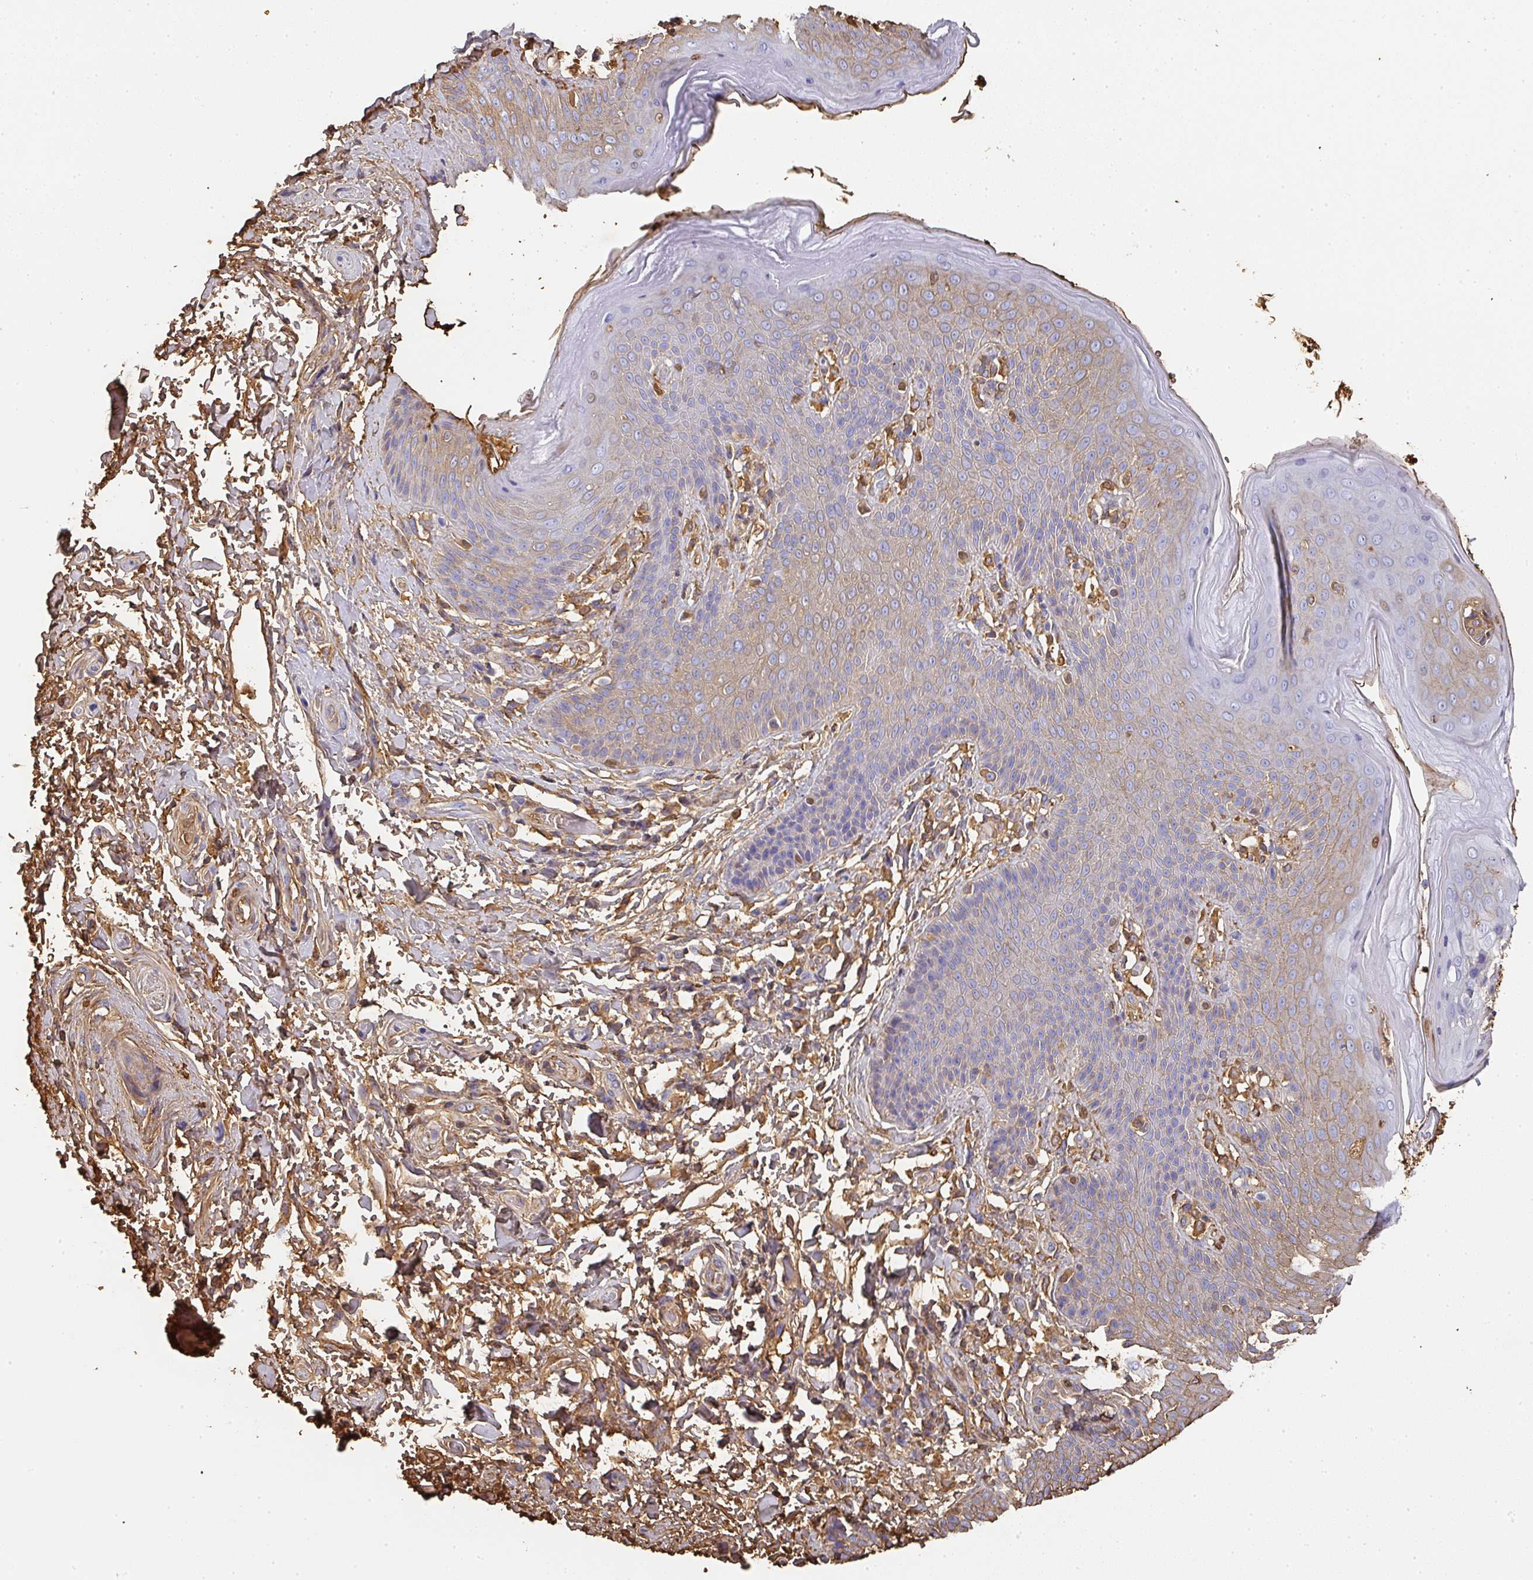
{"staining": {"intensity": "moderate", "quantity": "25%-75%", "location": "cytoplasmic/membranous"}, "tissue": "skin", "cell_type": "Epidermal cells", "image_type": "normal", "snomed": [{"axis": "morphology", "description": "Normal tissue, NOS"}, {"axis": "topography", "description": "Peripheral nerve tissue"}], "caption": "Immunohistochemistry image of normal skin: human skin stained using immunohistochemistry (IHC) demonstrates medium levels of moderate protein expression localized specifically in the cytoplasmic/membranous of epidermal cells, appearing as a cytoplasmic/membranous brown color.", "gene": "ALB", "patient": {"sex": "male", "age": 51}}